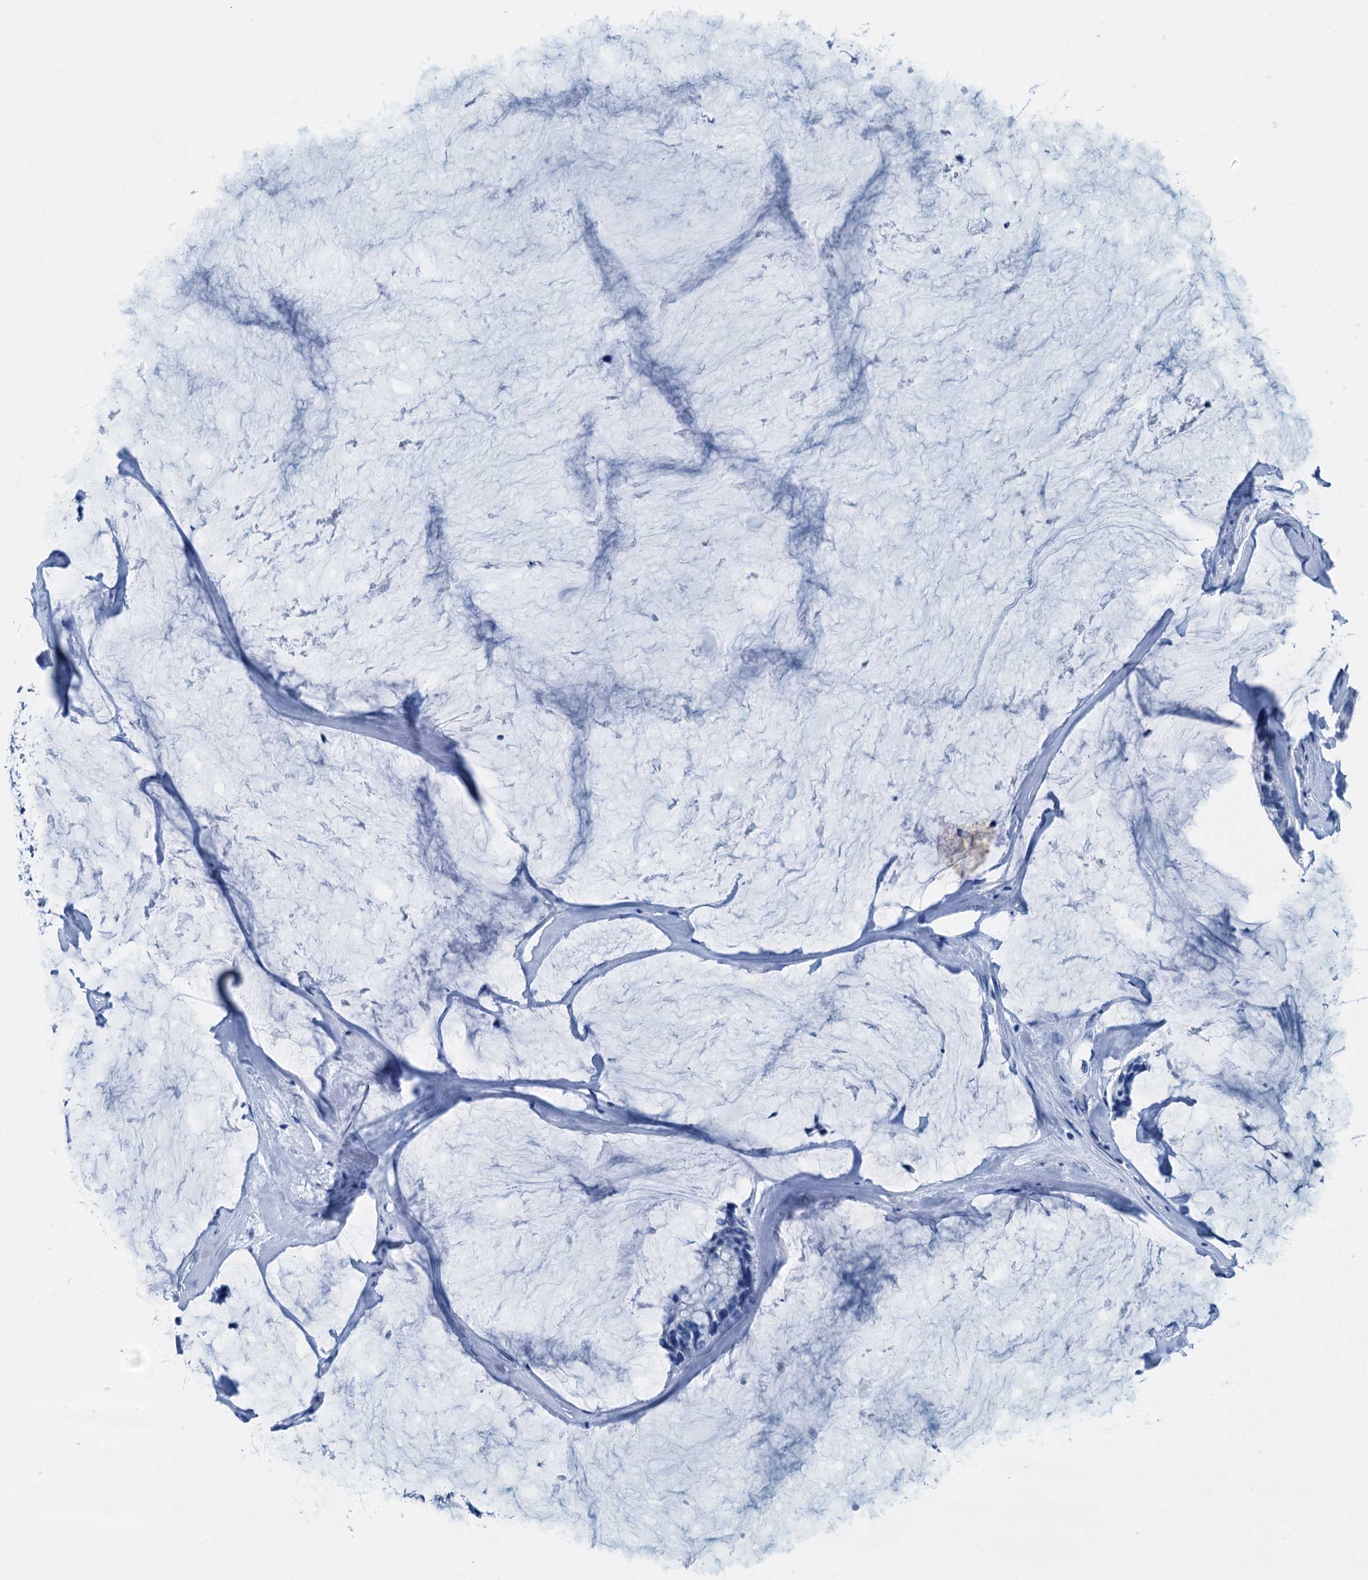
{"staining": {"intensity": "negative", "quantity": "none", "location": "none"}, "tissue": "ovarian cancer", "cell_type": "Tumor cells", "image_type": "cancer", "snomed": [{"axis": "morphology", "description": "Cystadenocarcinoma, mucinous, NOS"}, {"axis": "topography", "description": "Ovary"}], "caption": "Tumor cells show no significant protein expression in ovarian cancer (mucinous cystadenocarcinoma).", "gene": "CBLN3", "patient": {"sex": "female", "age": 39}}